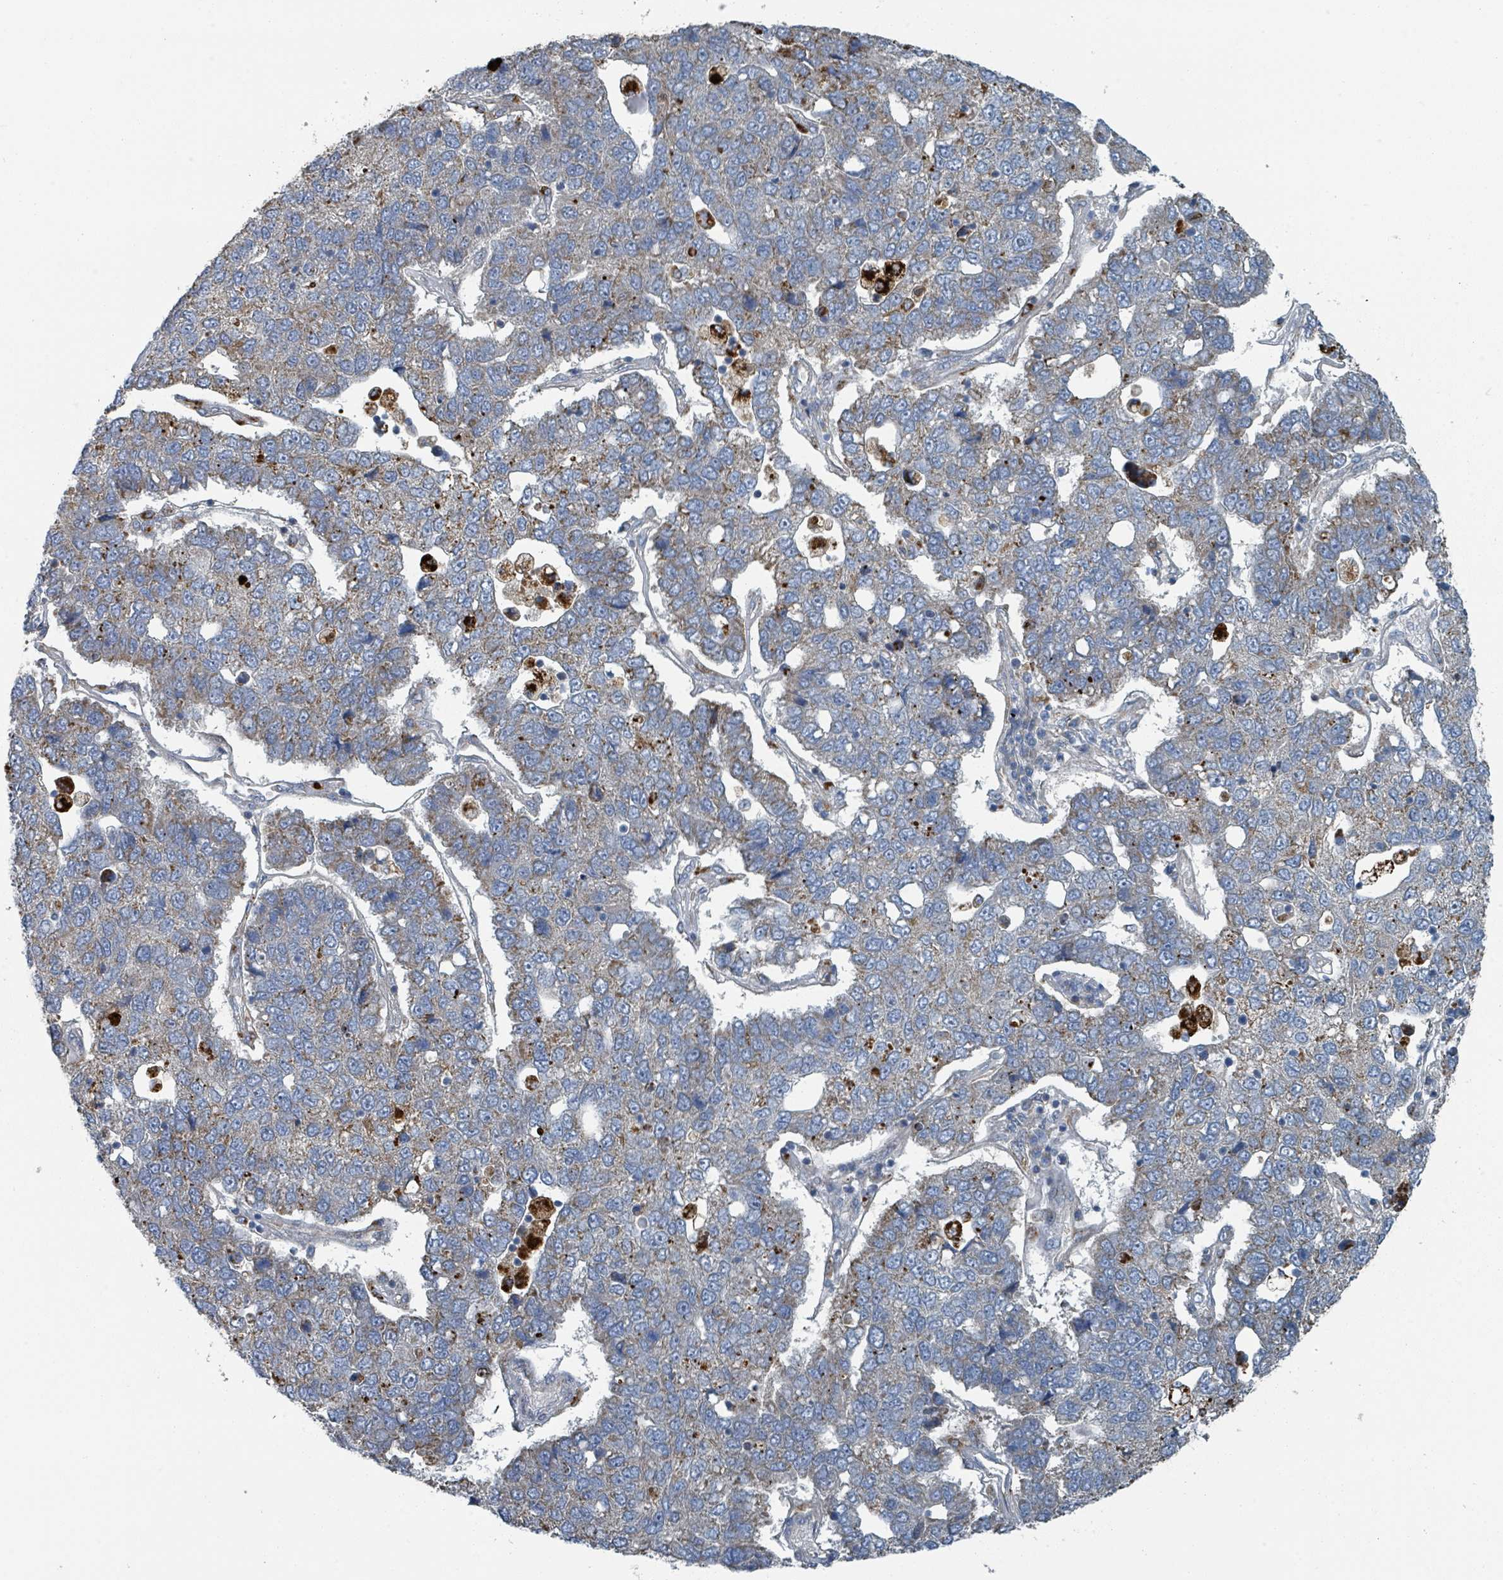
{"staining": {"intensity": "moderate", "quantity": "<25%", "location": "cytoplasmic/membranous"}, "tissue": "pancreatic cancer", "cell_type": "Tumor cells", "image_type": "cancer", "snomed": [{"axis": "morphology", "description": "Adenocarcinoma, NOS"}, {"axis": "topography", "description": "Pancreas"}], "caption": "Adenocarcinoma (pancreatic) stained for a protein exhibits moderate cytoplasmic/membranous positivity in tumor cells.", "gene": "DIPK2A", "patient": {"sex": "female", "age": 61}}